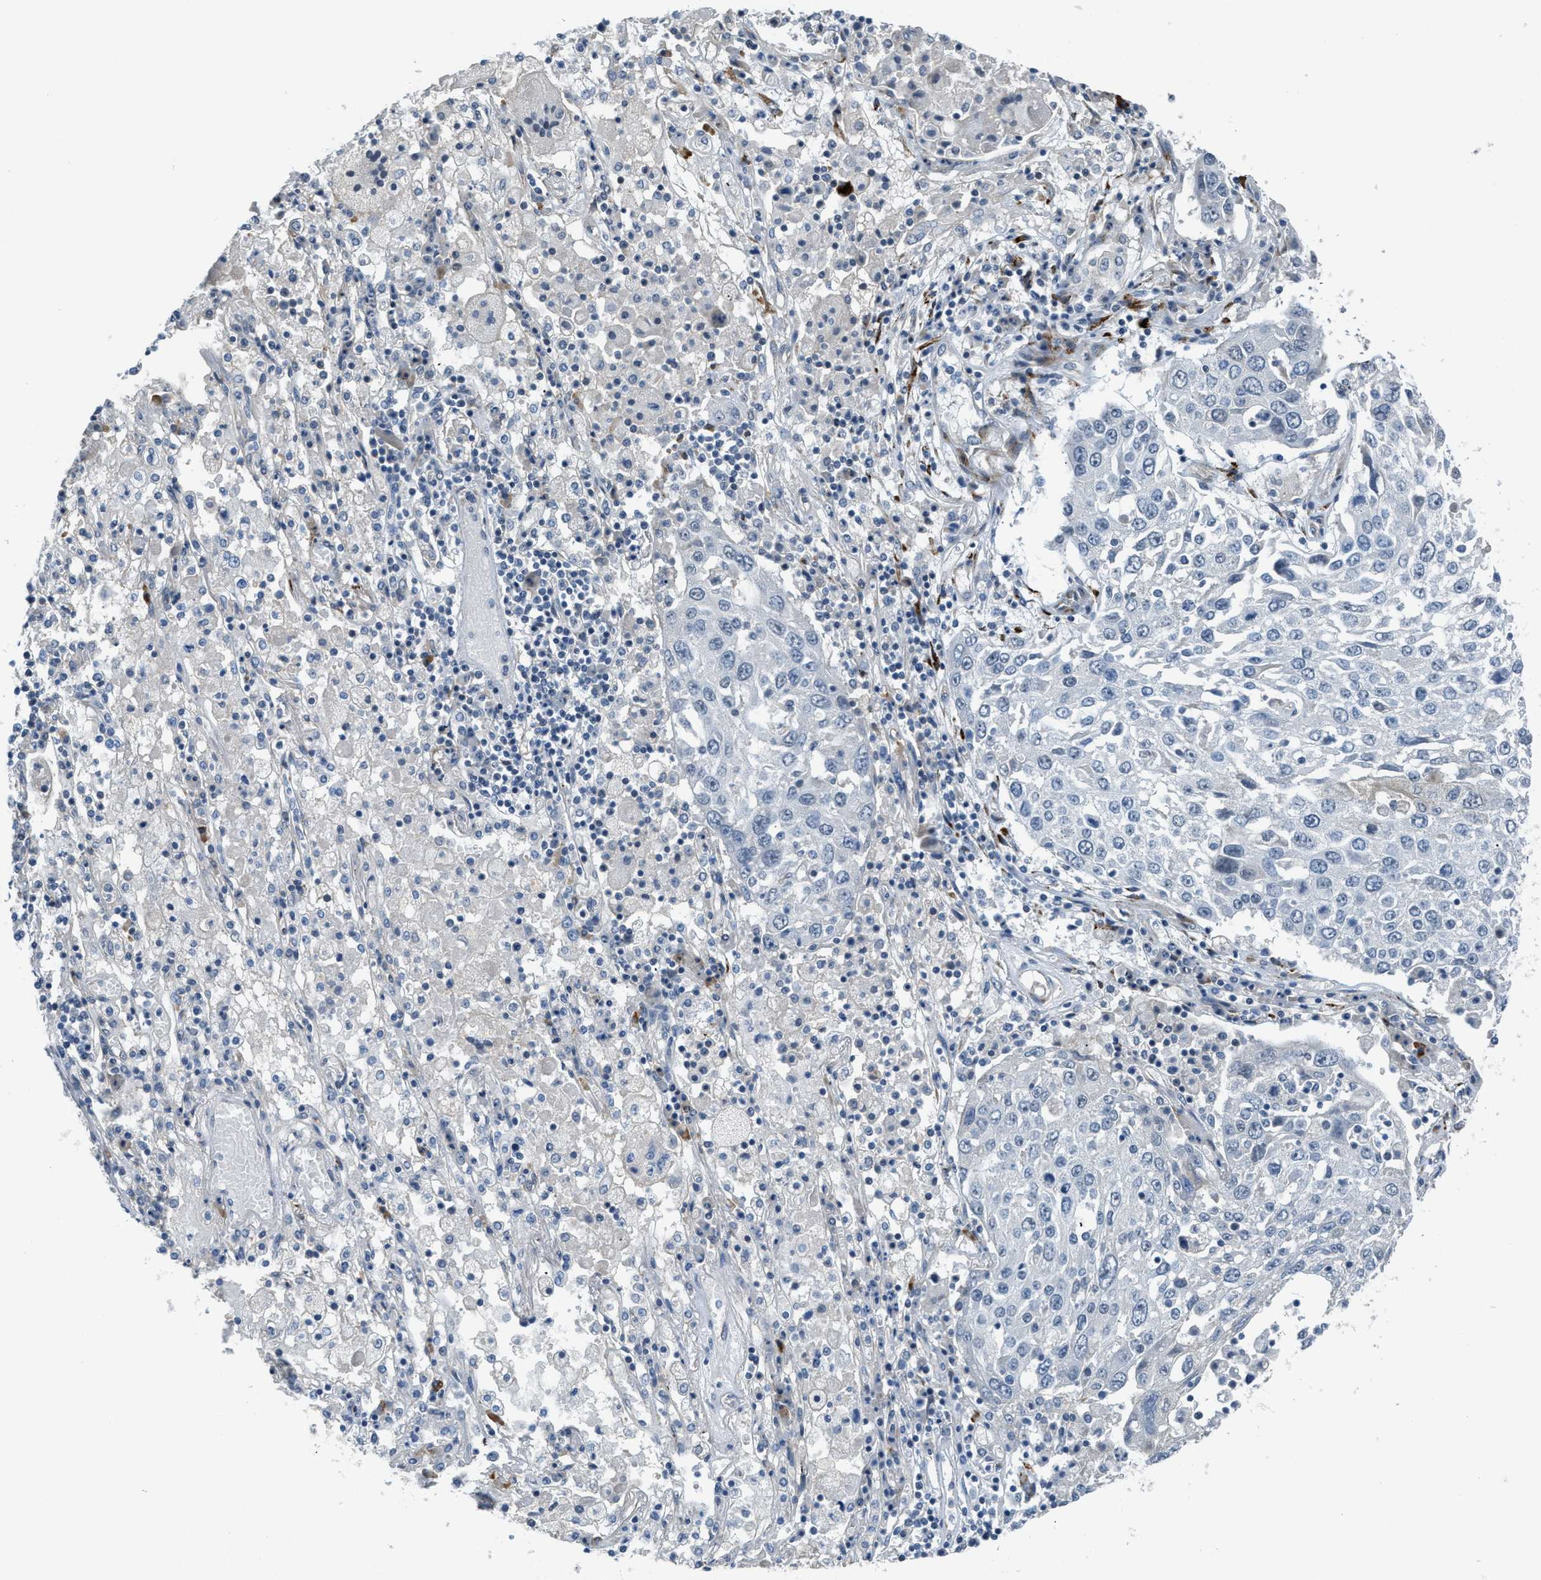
{"staining": {"intensity": "negative", "quantity": "none", "location": "none"}, "tissue": "lung cancer", "cell_type": "Tumor cells", "image_type": "cancer", "snomed": [{"axis": "morphology", "description": "Squamous cell carcinoma, NOS"}, {"axis": "topography", "description": "Lung"}], "caption": "There is no significant positivity in tumor cells of lung cancer (squamous cell carcinoma). The staining was performed using DAB to visualize the protein expression in brown, while the nuclei were stained in blue with hematoxylin (Magnification: 20x).", "gene": "TMEM154", "patient": {"sex": "male", "age": 65}}